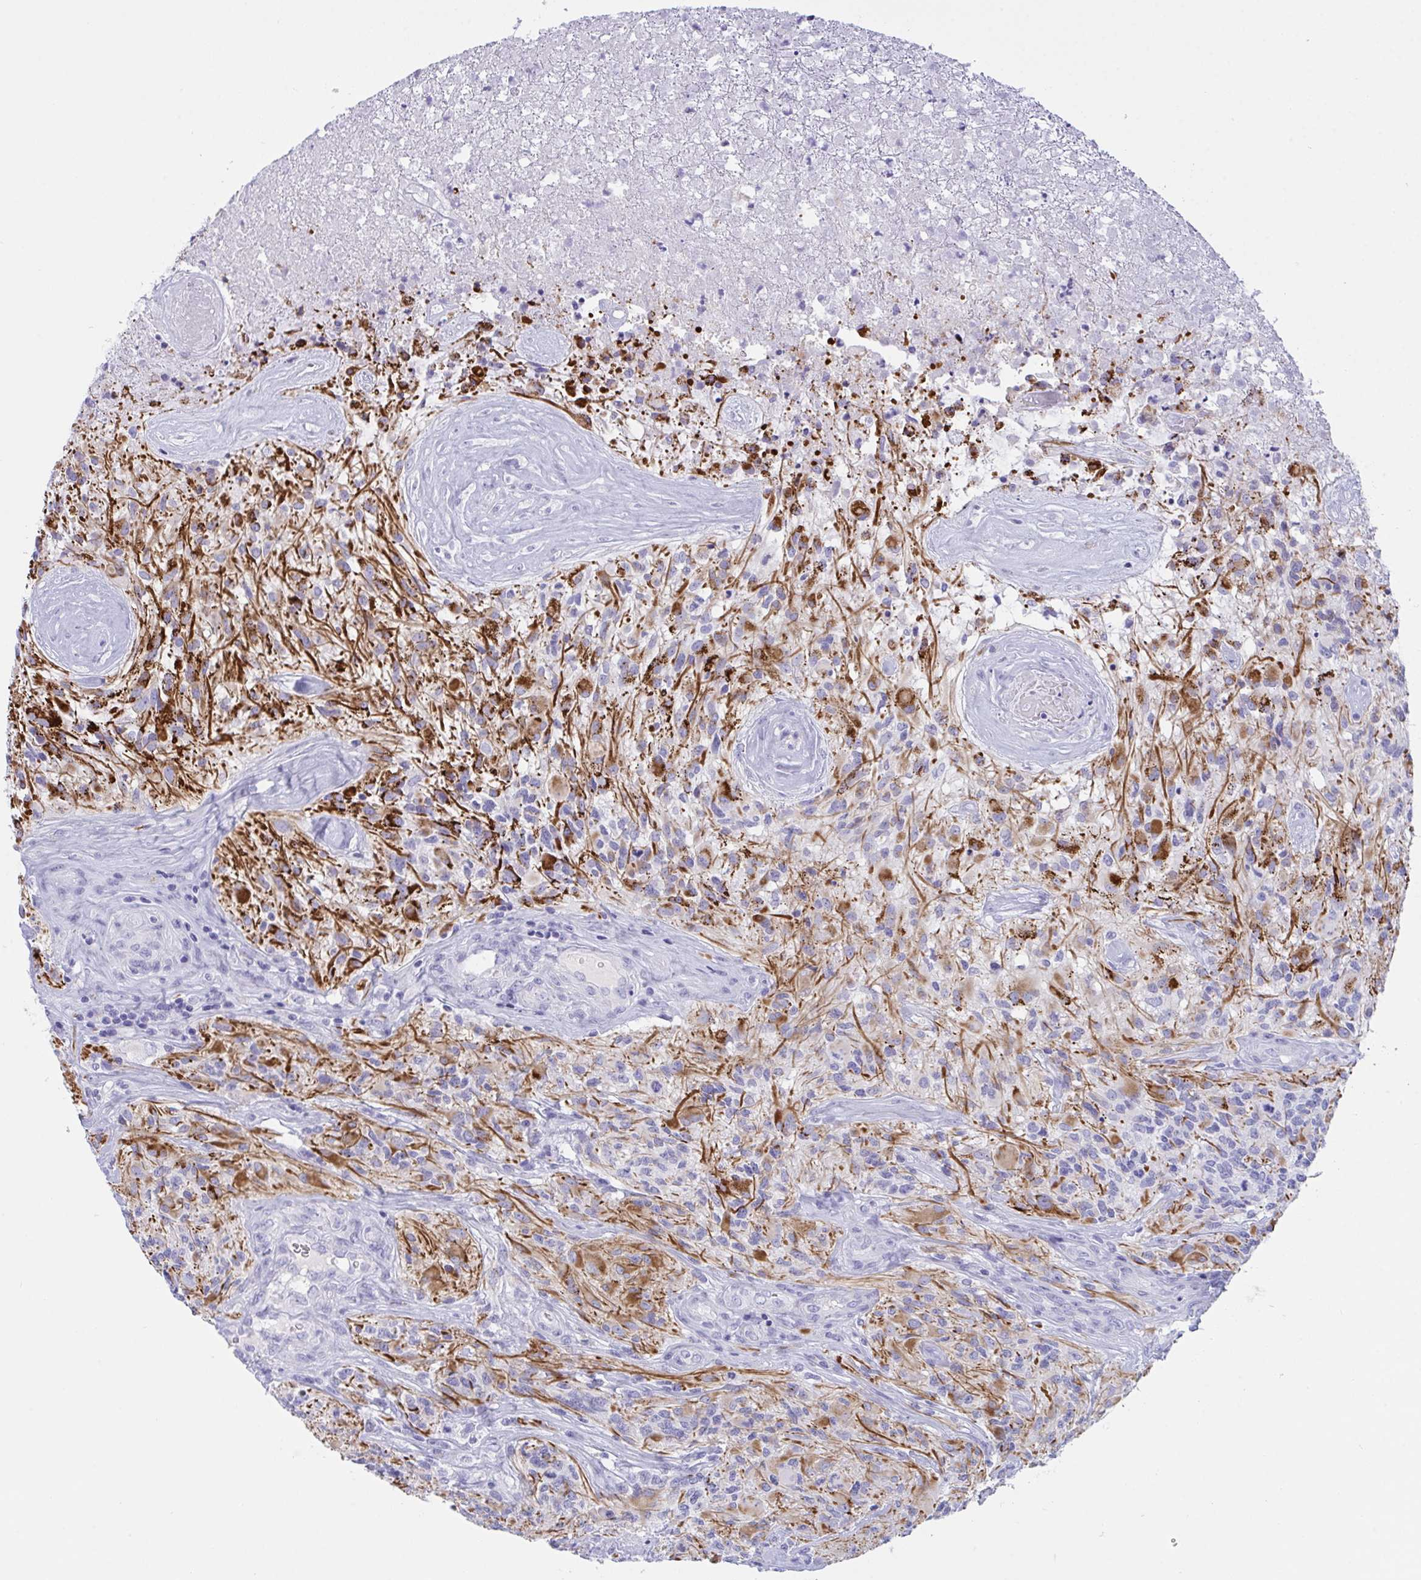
{"staining": {"intensity": "moderate", "quantity": "<25%", "location": "cytoplasmic/membranous"}, "tissue": "glioma", "cell_type": "Tumor cells", "image_type": "cancer", "snomed": [{"axis": "morphology", "description": "Glioma, malignant, High grade"}, {"axis": "topography", "description": "Brain"}], "caption": "Moderate cytoplasmic/membranous protein positivity is seen in about <25% of tumor cells in malignant glioma (high-grade).", "gene": "OXLD1", "patient": {"sex": "female", "age": 65}}